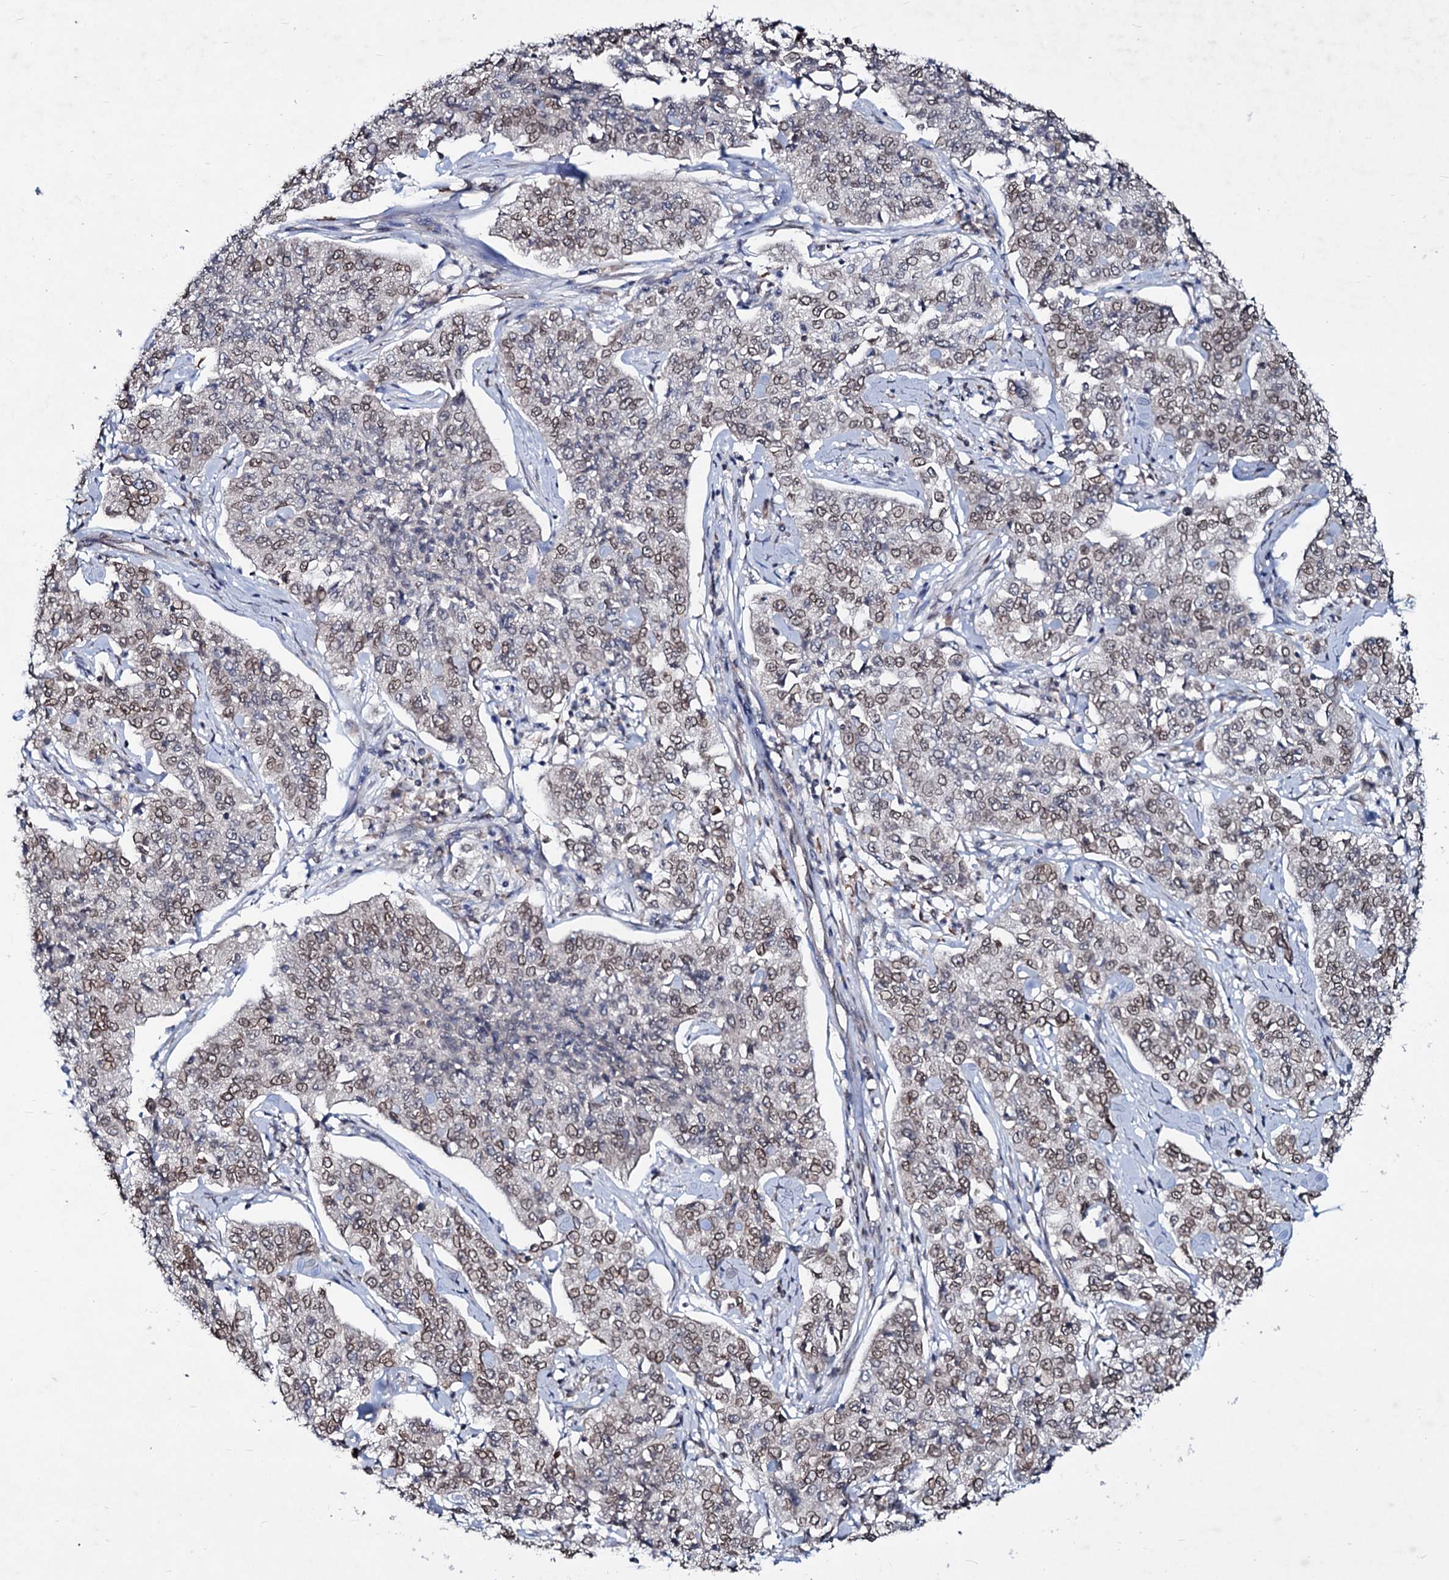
{"staining": {"intensity": "weak", "quantity": ">75%", "location": "cytoplasmic/membranous,nuclear"}, "tissue": "cervical cancer", "cell_type": "Tumor cells", "image_type": "cancer", "snomed": [{"axis": "morphology", "description": "Squamous cell carcinoma, NOS"}, {"axis": "topography", "description": "Cervix"}], "caption": "Human squamous cell carcinoma (cervical) stained for a protein (brown) displays weak cytoplasmic/membranous and nuclear positive expression in about >75% of tumor cells.", "gene": "RNF6", "patient": {"sex": "female", "age": 35}}